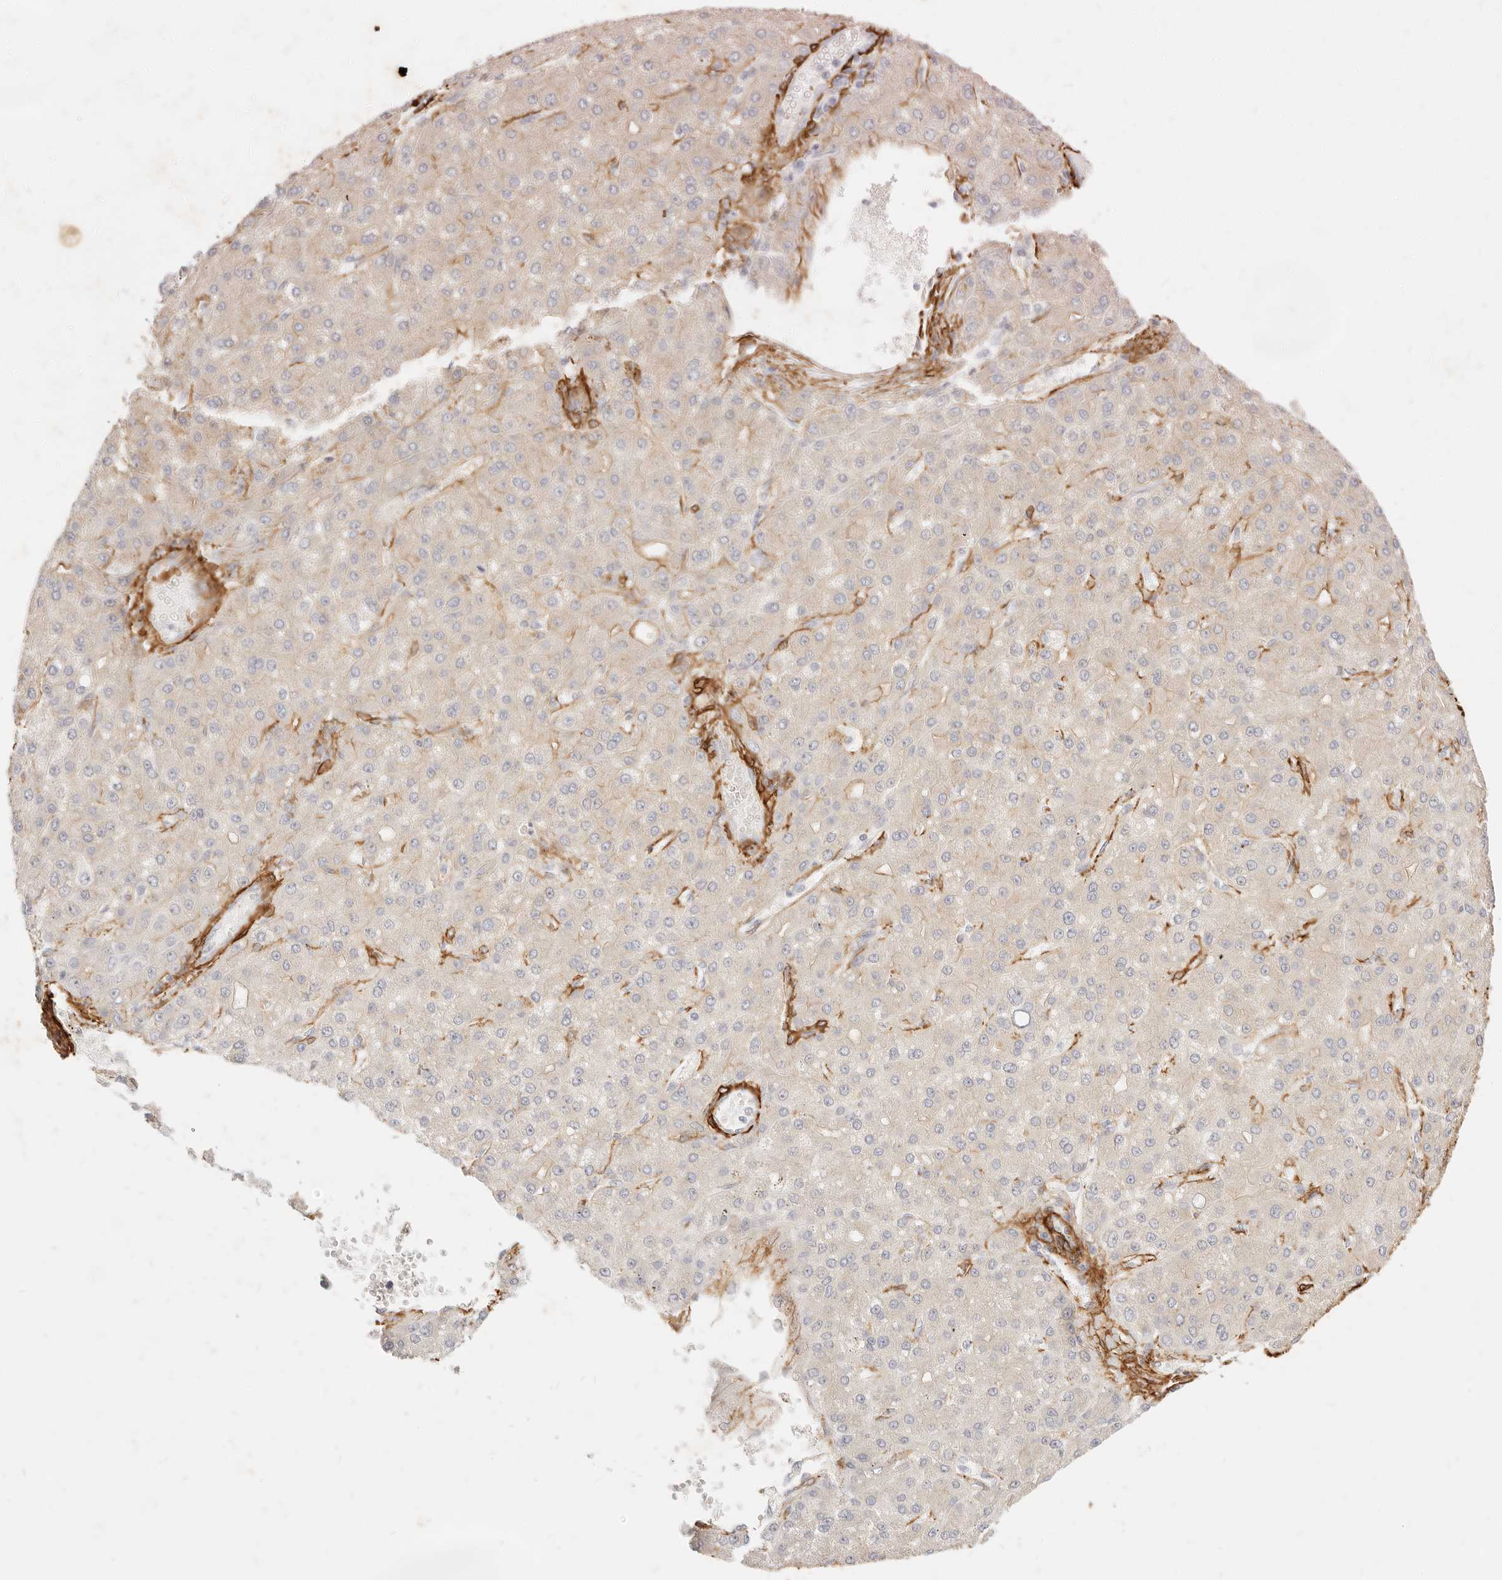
{"staining": {"intensity": "weak", "quantity": "<25%", "location": "cytoplasmic/membranous"}, "tissue": "liver cancer", "cell_type": "Tumor cells", "image_type": "cancer", "snomed": [{"axis": "morphology", "description": "Carcinoma, Hepatocellular, NOS"}, {"axis": "topography", "description": "Liver"}], "caption": "Liver cancer was stained to show a protein in brown. There is no significant staining in tumor cells.", "gene": "TMTC2", "patient": {"sex": "male", "age": 67}}